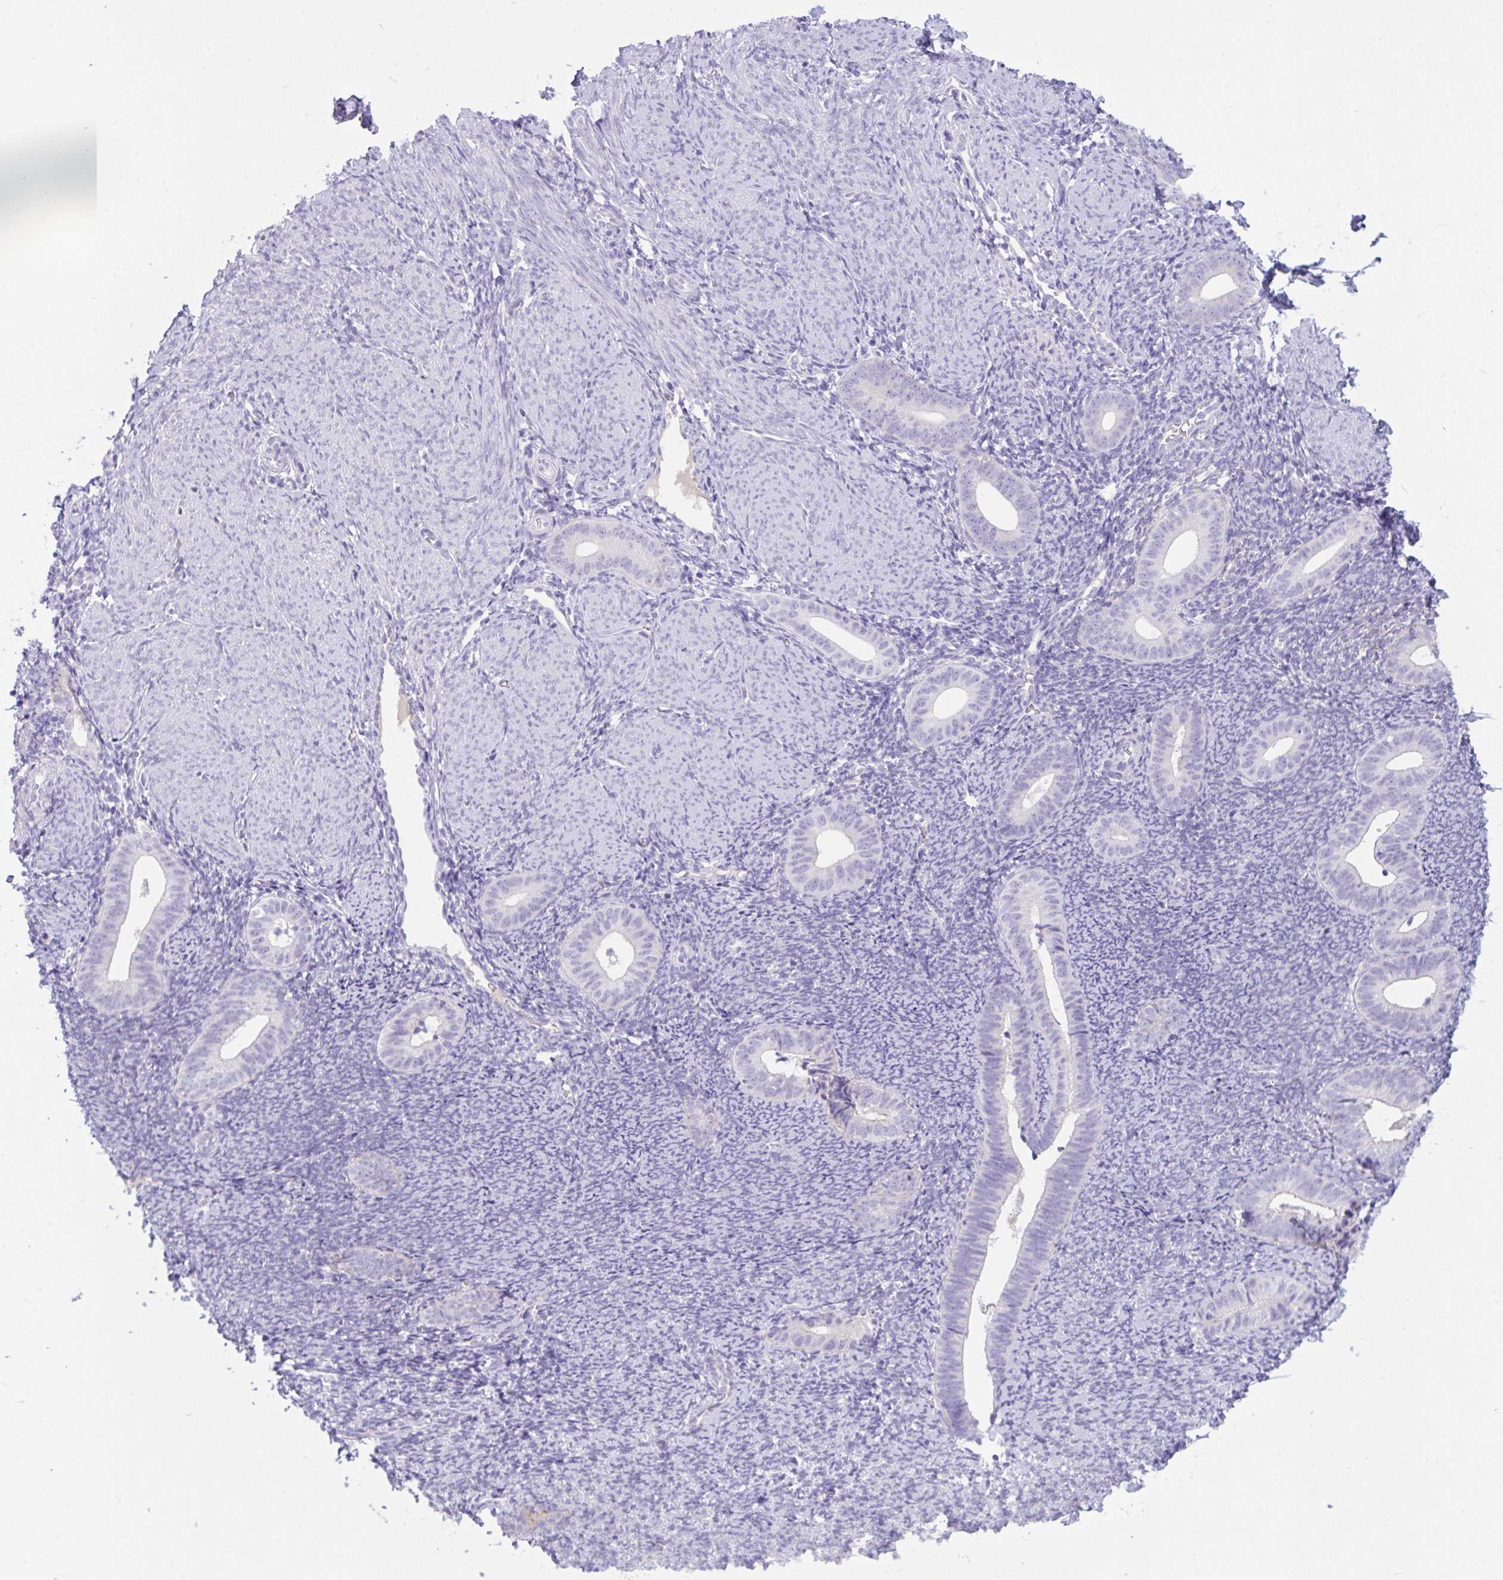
{"staining": {"intensity": "negative", "quantity": "none", "location": "none"}, "tissue": "endometrium", "cell_type": "Cells in endometrial stroma", "image_type": "normal", "snomed": [{"axis": "morphology", "description": "Normal tissue, NOS"}, {"axis": "topography", "description": "Endometrium"}], "caption": "Cells in endometrial stroma are negative for brown protein staining in unremarkable endometrium. Nuclei are stained in blue.", "gene": "SEMA6B", "patient": {"sex": "female", "age": 39}}